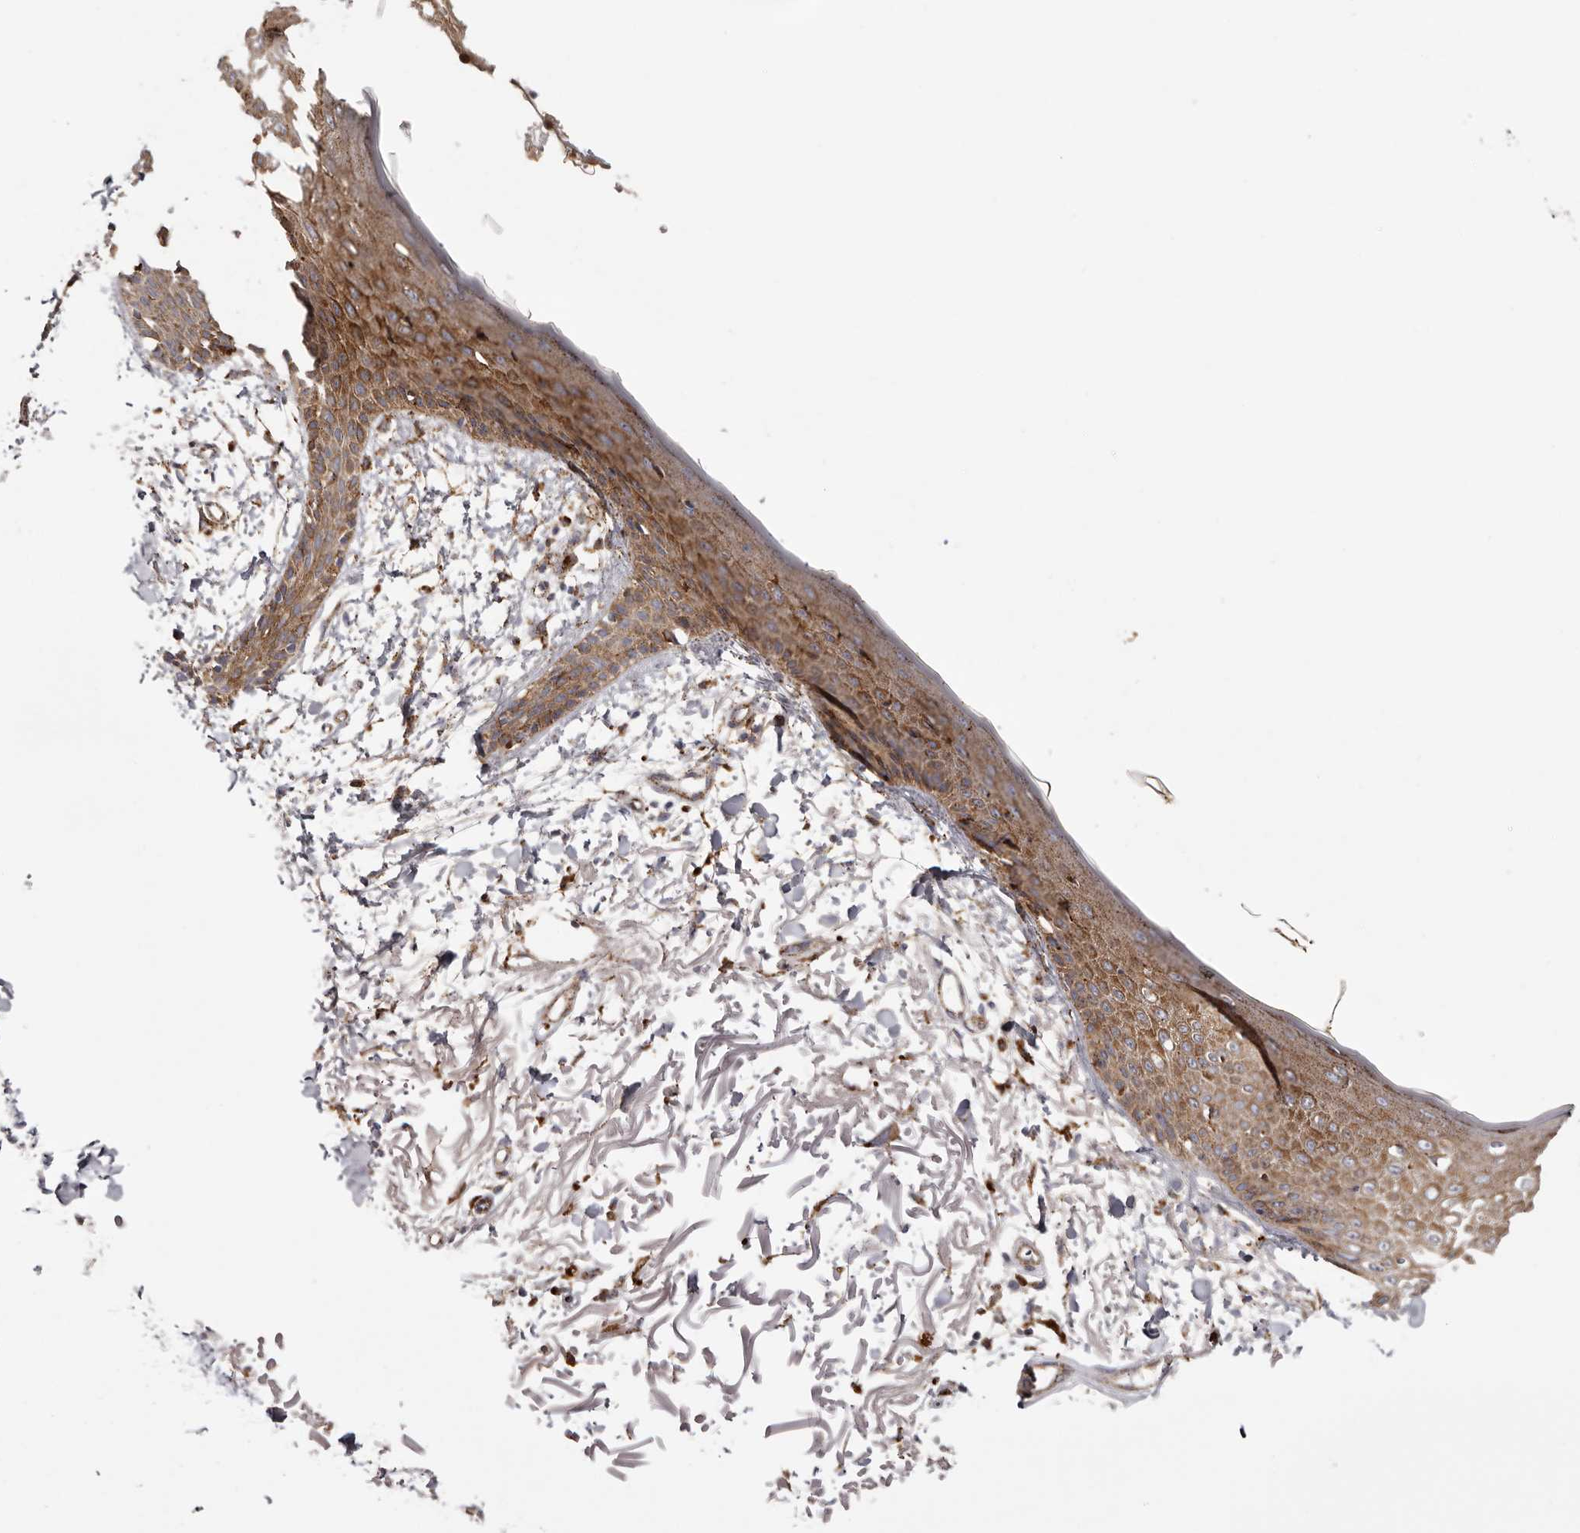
{"staining": {"intensity": "moderate", "quantity": ">75%", "location": "cytoplasmic/membranous"}, "tissue": "skin", "cell_type": "Fibroblasts", "image_type": "normal", "snomed": [{"axis": "morphology", "description": "Normal tissue, NOS"}, {"axis": "morphology", "description": "Squamous cell carcinoma, NOS"}, {"axis": "topography", "description": "Skin"}, {"axis": "topography", "description": "Peripheral nerve tissue"}], "caption": "Immunohistochemistry photomicrograph of benign skin: skin stained using immunohistochemistry (IHC) displays medium levels of moderate protein expression localized specifically in the cytoplasmic/membranous of fibroblasts, appearing as a cytoplasmic/membranous brown color.", "gene": "GRN", "patient": {"sex": "male", "age": 83}}